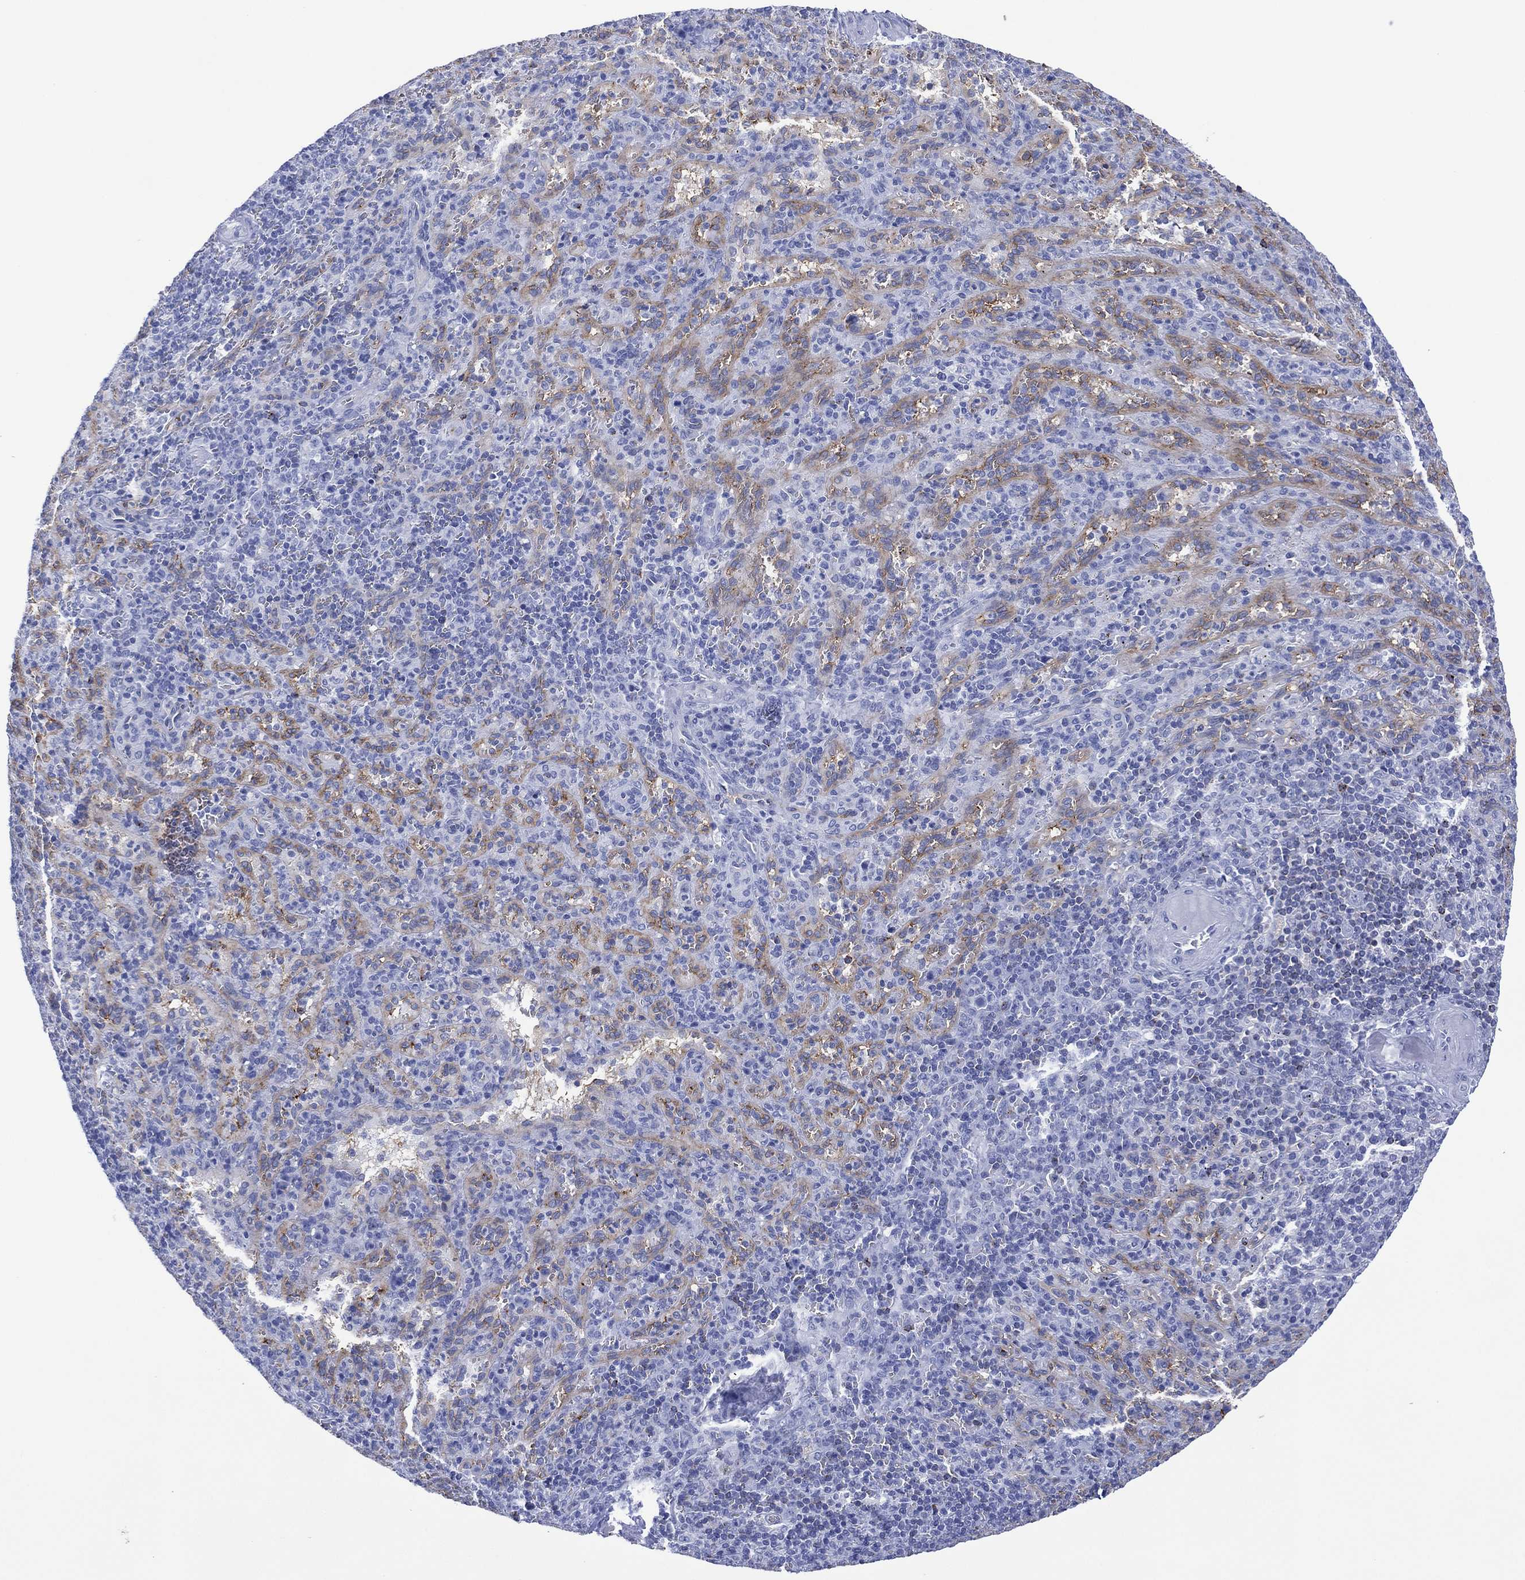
{"staining": {"intensity": "negative", "quantity": "none", "location": "none"}, "tissue": "spleen", "cell_type": "Cells in red pulp", "image_type": "normal", "snomed": [{"axis": "morphology", "description": "Normal tissue, NOS"}, {"axis": "topography", "description": "Spleen"}], "caption": "Immunohistochemistry photomicrograph of benign spleen: spleen stained with DAB (3,3'-diaminobenzidine) demonstrates no significant protein staining in cells in red pulp.", "gene": "DPP4", "patient": {"sex": "male", "age": 57}}